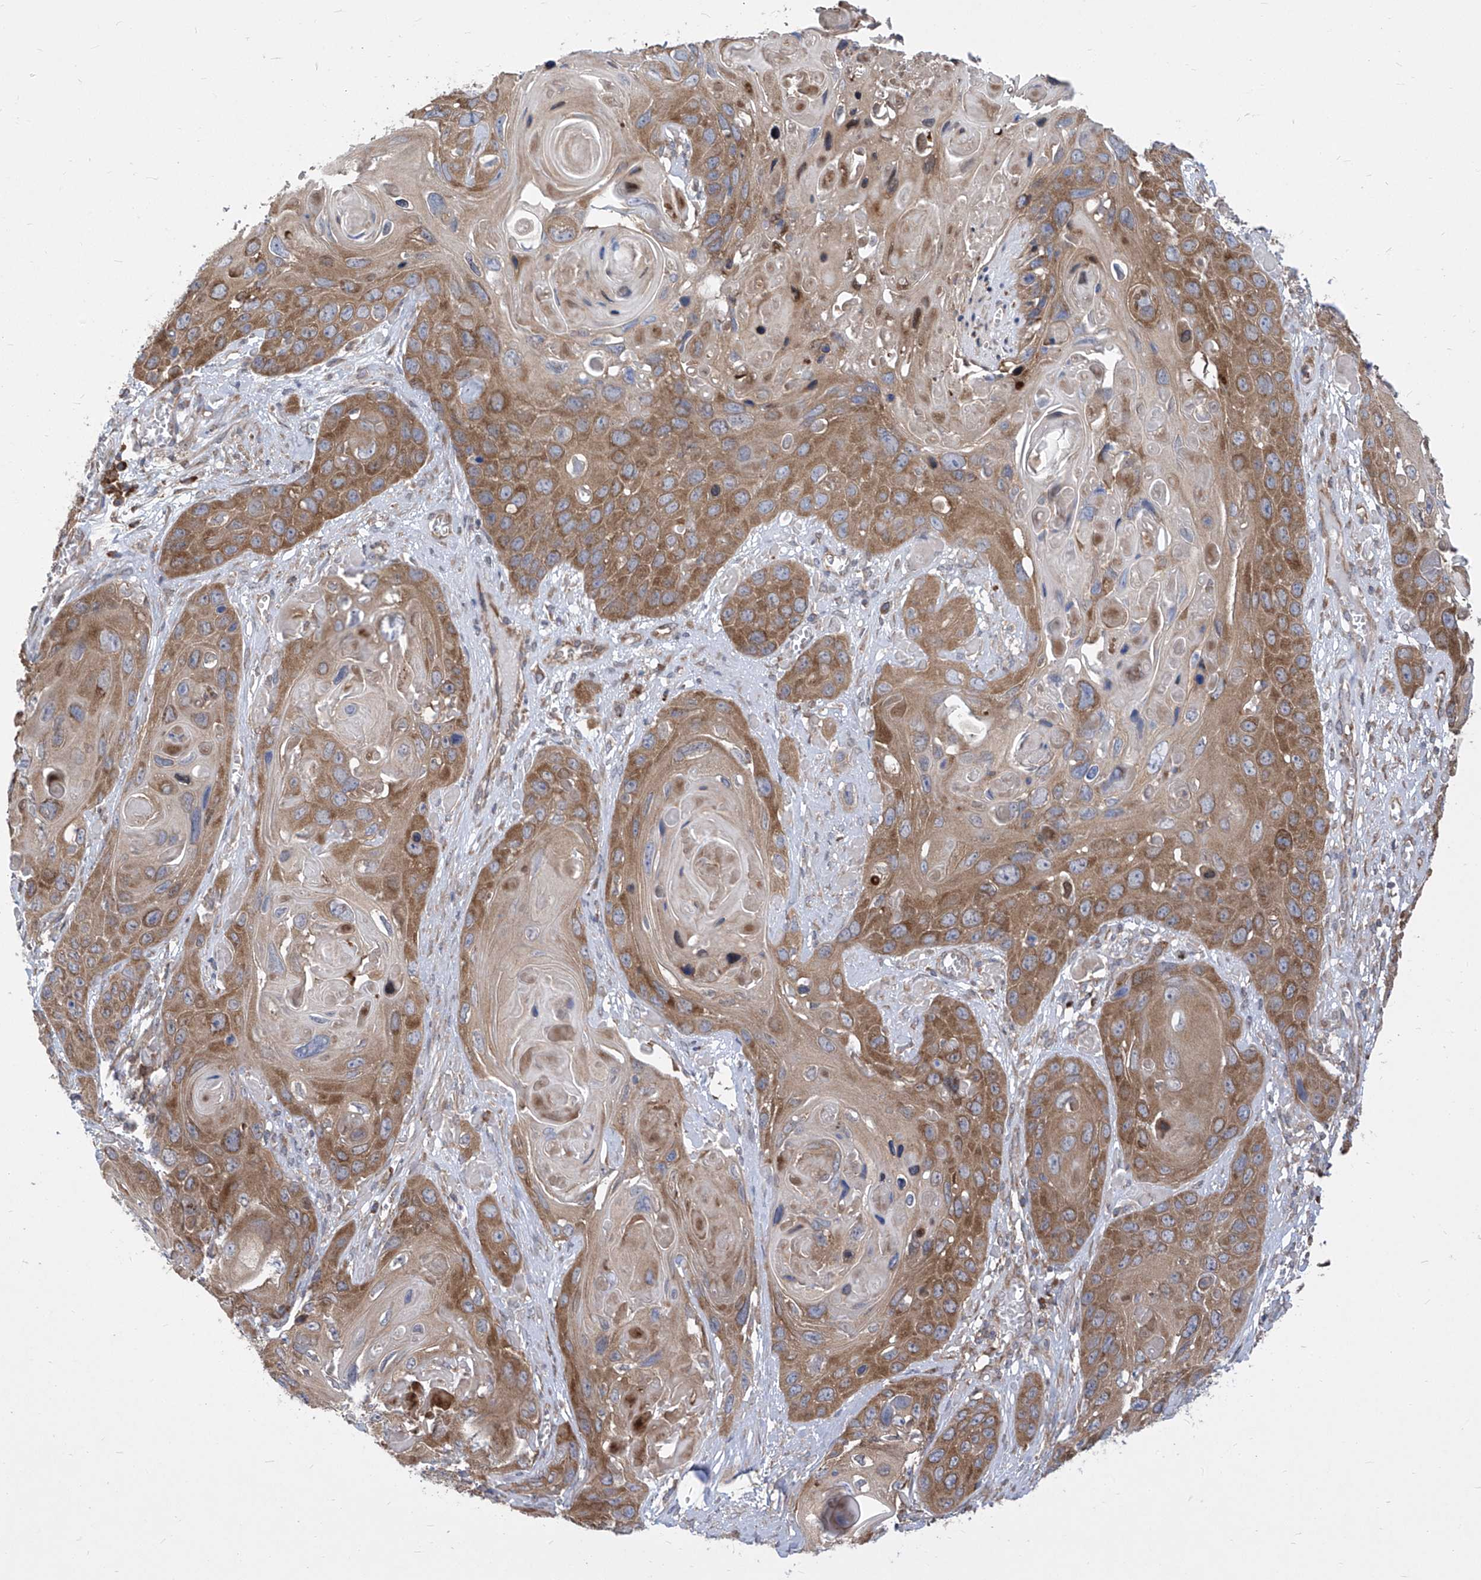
{"staining": {"intensity": "moderate", "quantity": ">75%", "location": "cytoplasmic/membranous"}, "tissue": "skin cancer", "cell_type": "Tumor cells", "image_type": "cancer", "snomed": [{"axis": "morphology", "description": "Squamous cell carcinoma, NOS"}, {"axis": "topography", "description": "Skin"}], "caption": "Tumor cells demonstrate moderate cytoplasmic/membranous expression in about >75% of cells in skin cancer (squamous cell carcinoma).", "gene": "EIF3M", "patient": {"sex": "male", "age": 55}}